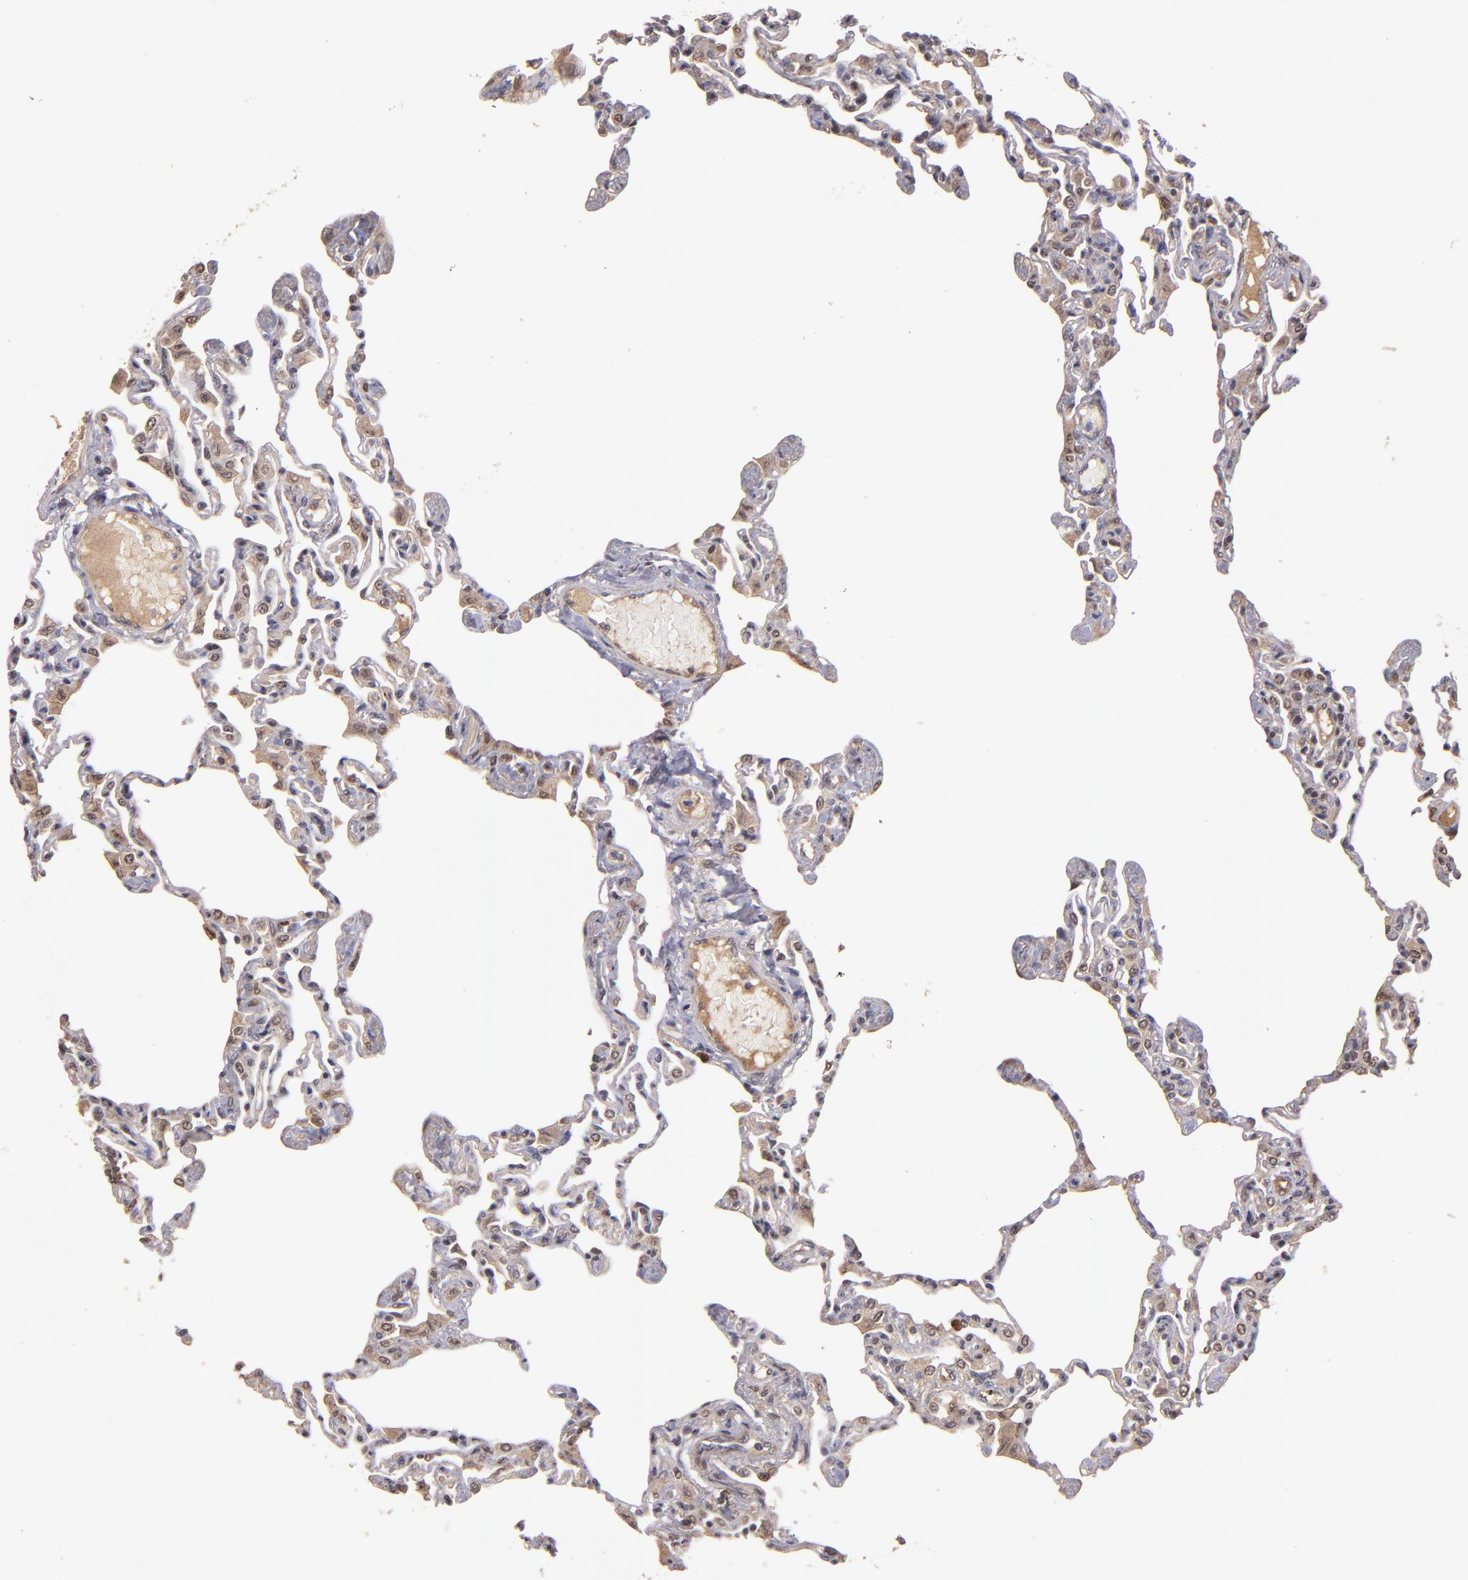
{"staining": {"intensity": "moderate", "quantity": ">75%", "location": "nuclear"}, "tissue": "lung", "cell_type": "Alveolar cells", "image_type": "normal", "snomed": [{"axis": "morphology", "description": "Normal tissue, NOS"}, {"axis": "topography", "description": "Lung"}], "caption": "Moderate nuclear staining is identified in approximately >75% of alveolar cells in unremarkable lung. The protein is stained brown, and the nuclei are stained in blue (DAB IHC with brightfield microscopy, high magnification).", "gene": "ABHD12B", "patient": {"sex": "female", "age": 49}}